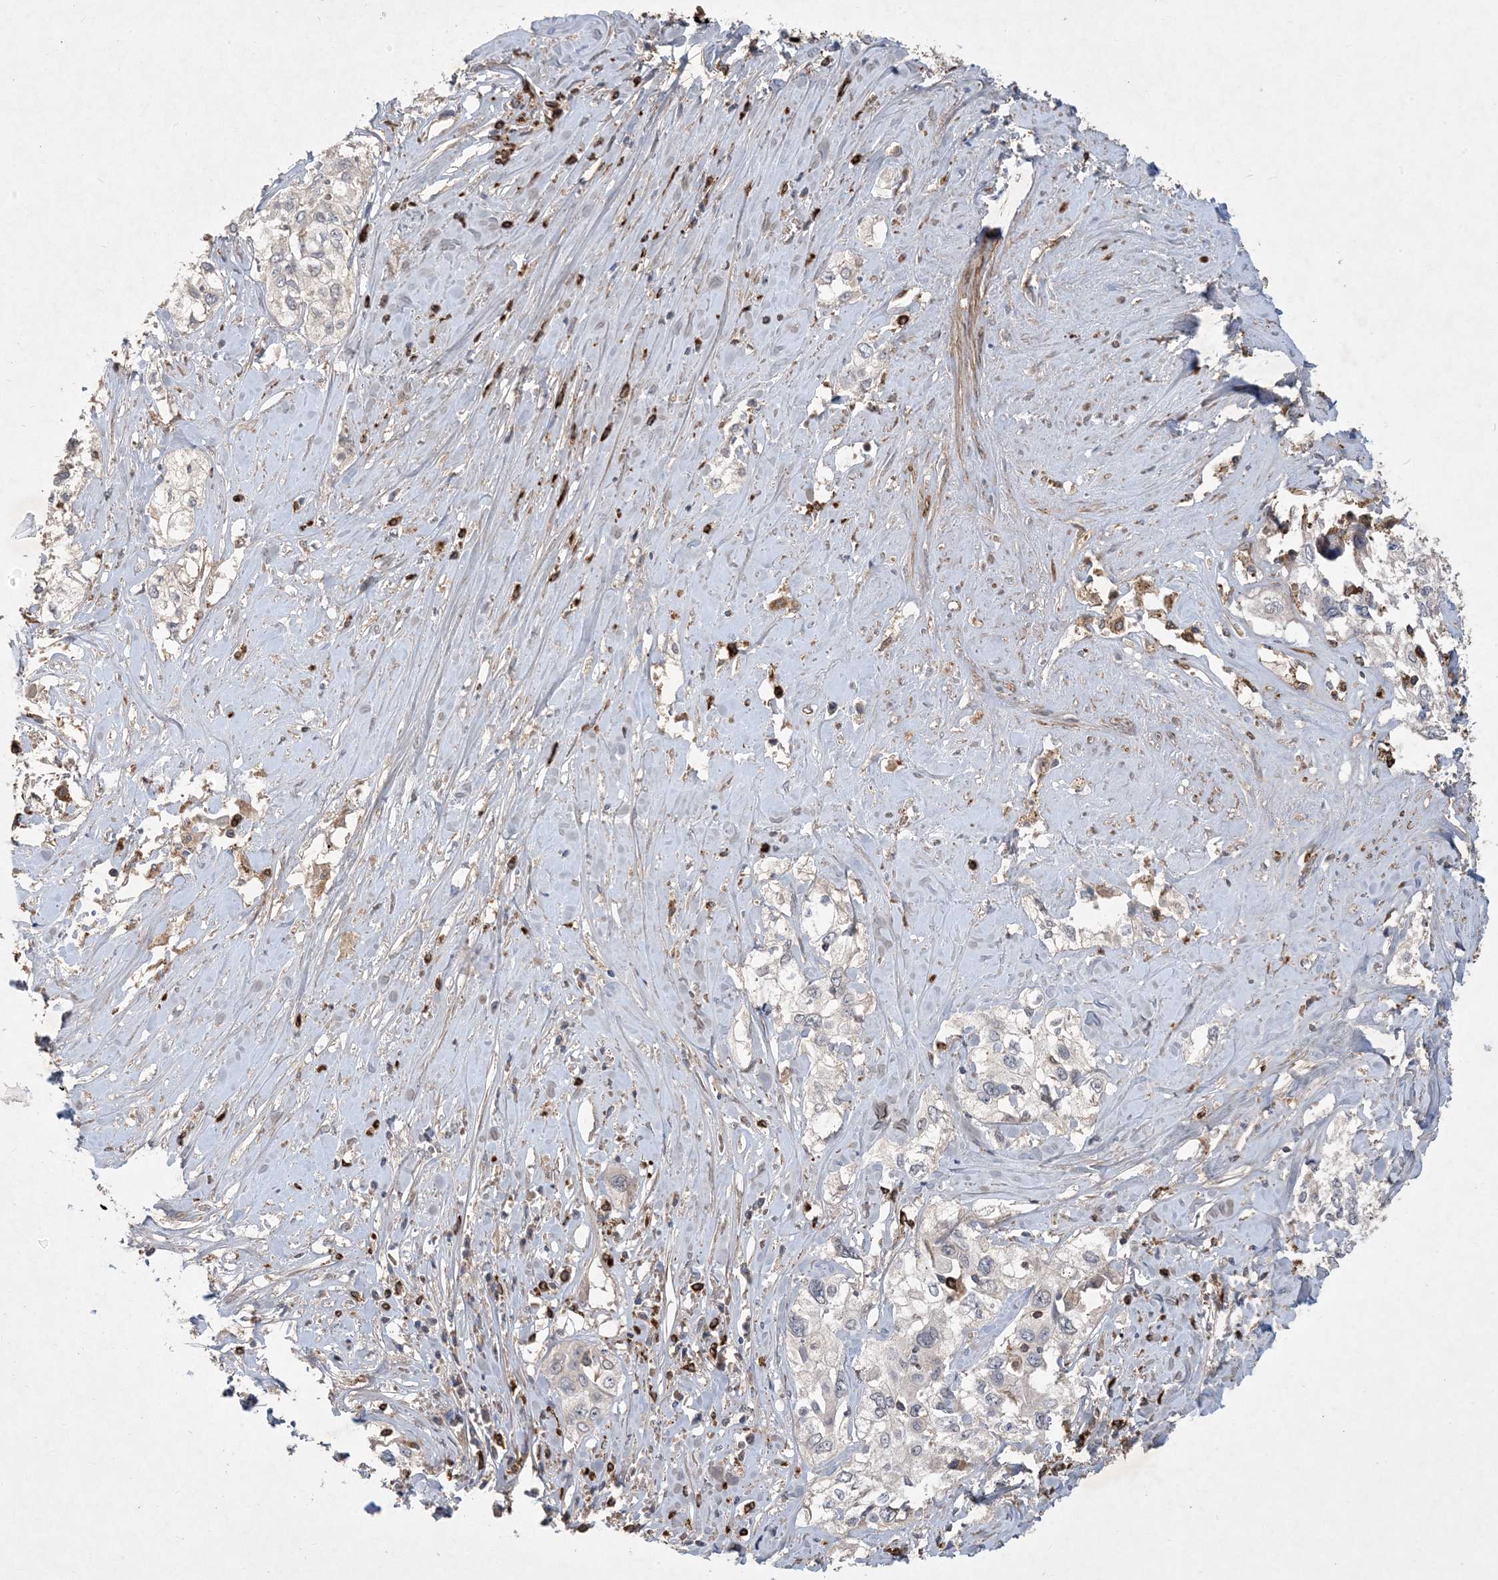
{"staining": {"intensity": "negative", "quantity": "none", "location": "none"}, "tissue": "cervical cancer", "cell_type": "Tumor cells", "image_type": "cancer", "snomed": [{"axis": "morphology", "description": "Squamous cell carcinoma, NOS"}, {"axis": "topography", "description": "Cervix"}], "caption": "A histopathology image of cervical cancer stained for a protein displays no brown staining in tumor cells.", "gene": "MASP2", "patient": {"sex": "female", "age": 31}}